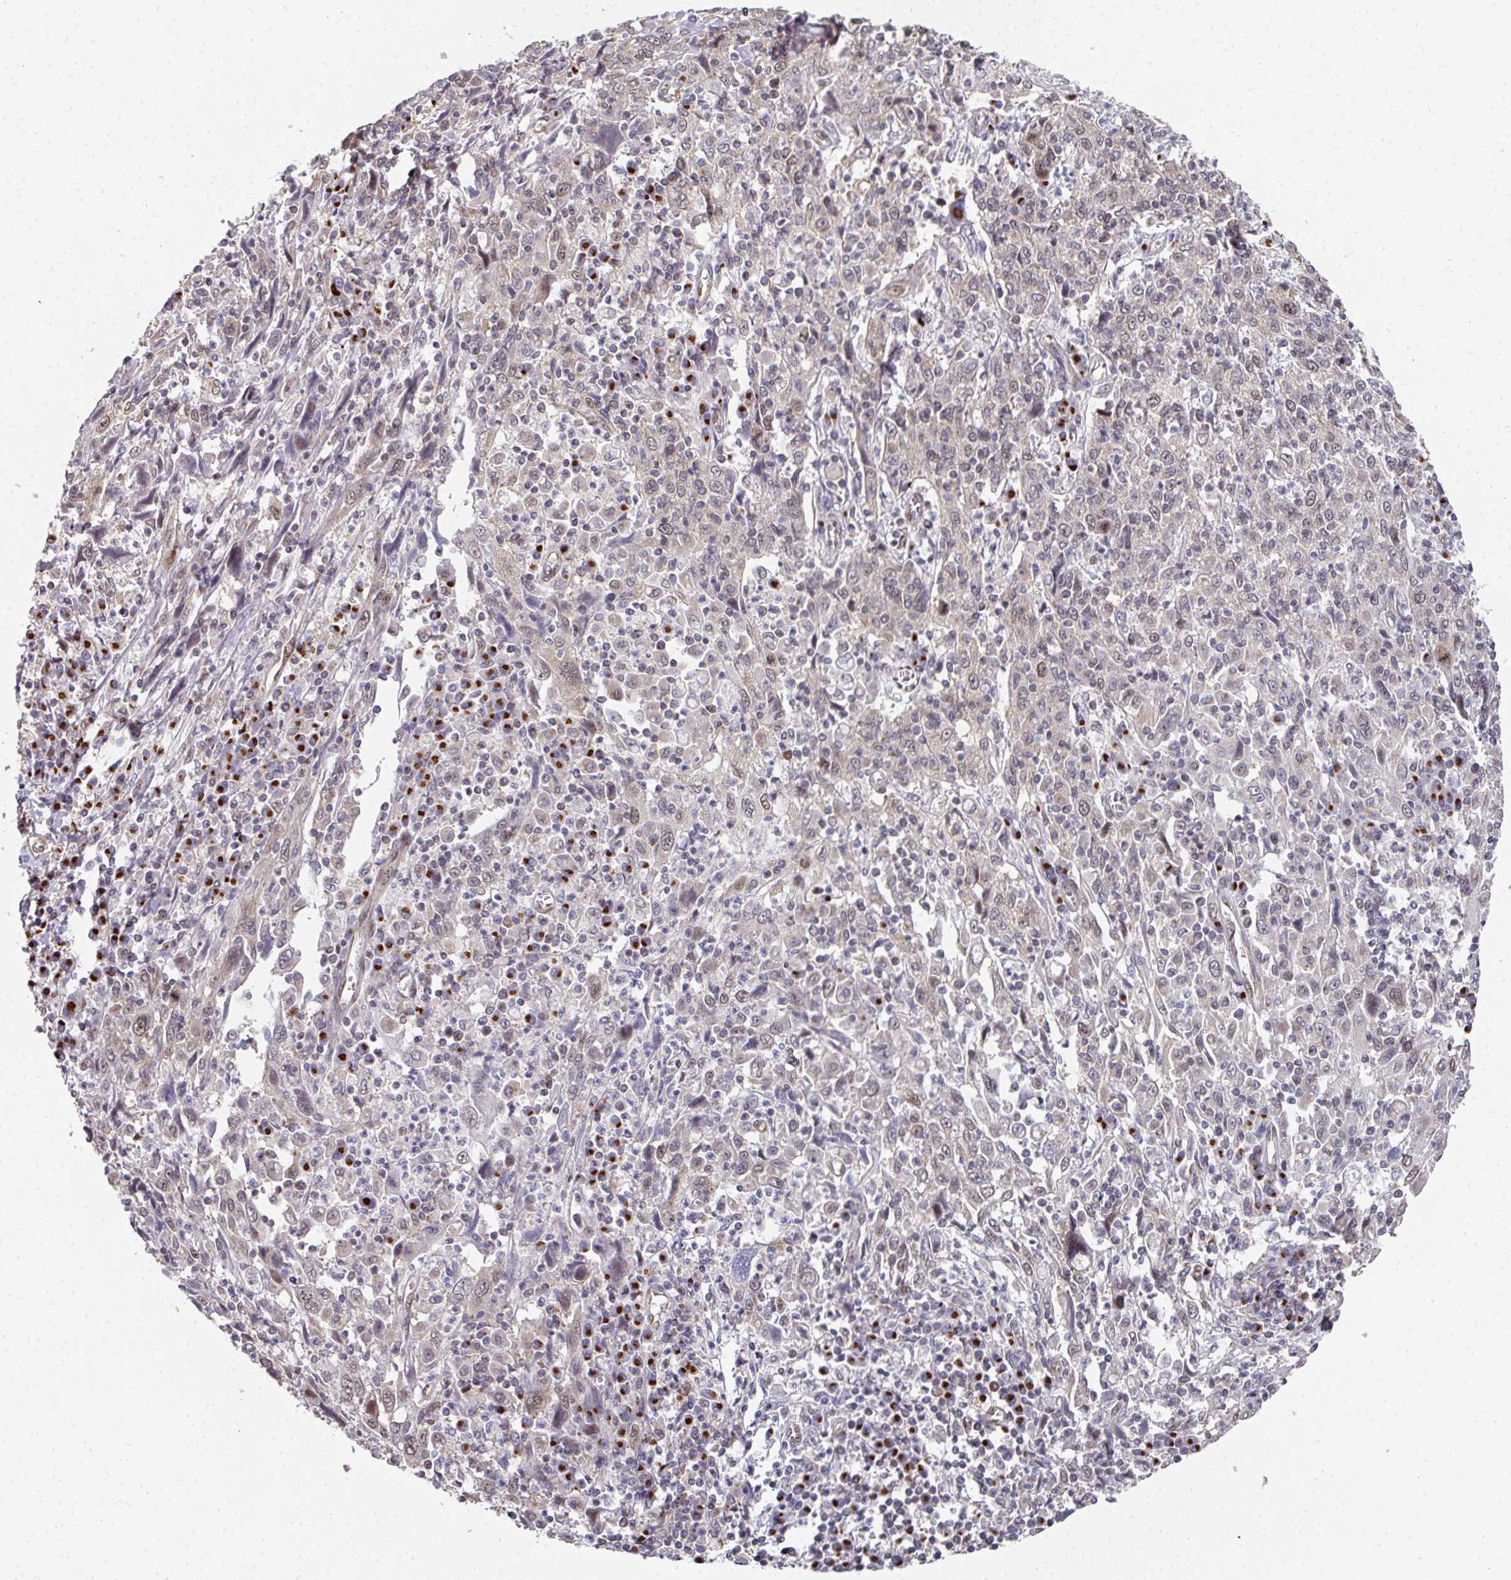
{"staining": {"intensity": "negative", "quantity": "none", "location": "none"}, "tissue": "cervical cancer", "cell_type": "Tumor cells", "image_type": "cancer", "snomed": [{"axis": "morphology", "description": "Squamous cell carcinoma, NOS"}, {"axis": "topography", "description": "Cervix"}], "caption": "An immunohistochemistry histopathology image of cervical cancer (squamous cell carcinoma) is shown. There is no staining in tumor cells of cervical cancer (squamous cell carcinoma).", "gene": "C18orf25", "patient": {"sex": "female", "age": 46}}